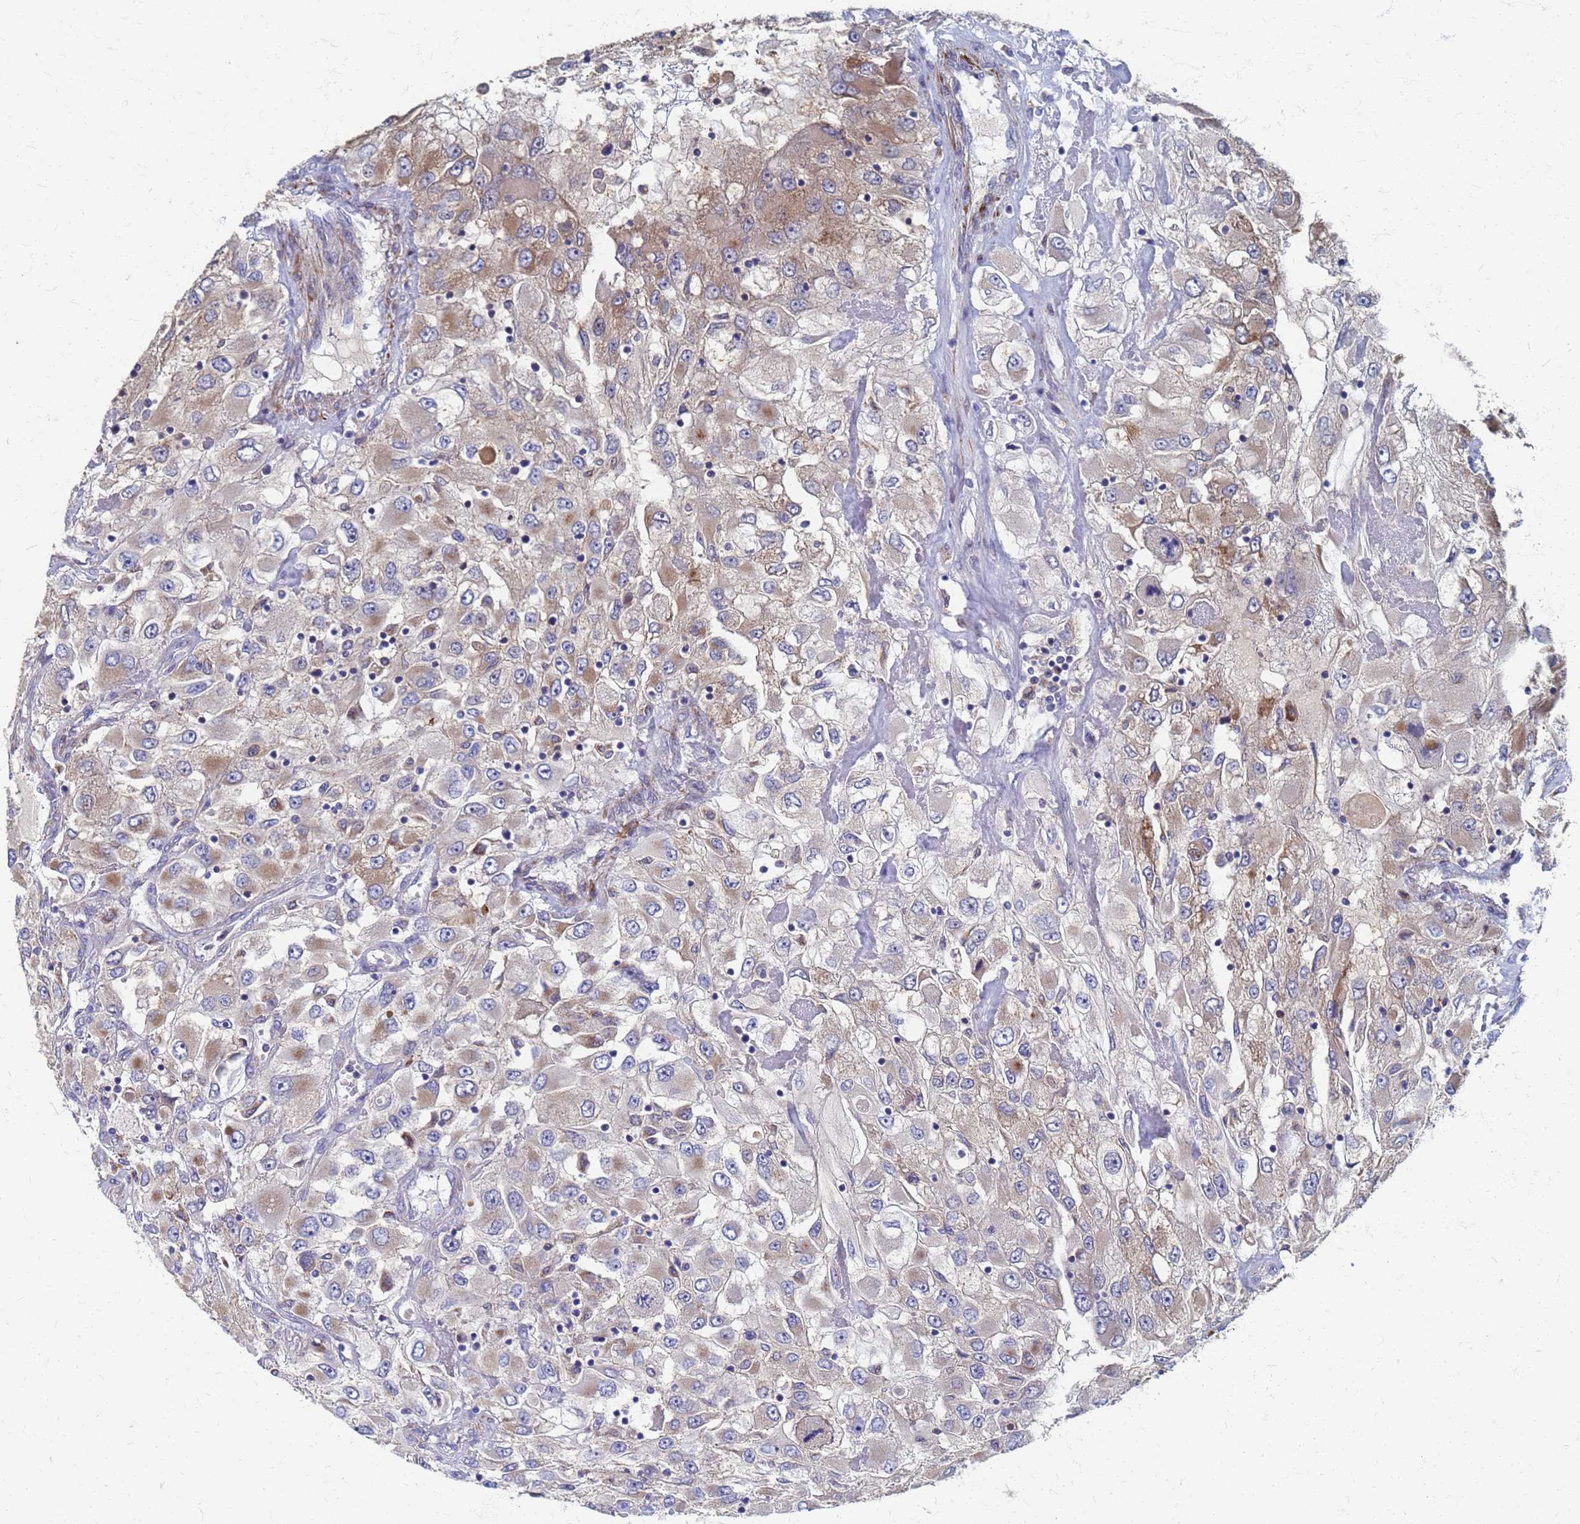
{"staining": {"intensity": "moderate", "quantity": "<25%", "location": "cytoplasmic/membranous"}, "tissue": "renal cancer", "cell_type": "Tumor cells", "image_type": "cancer", "snomed": [{"axis": "morphology", "description": "Adenocarcinoma, NOS"}, {"axis": "topography", "description": "Kidney"}], "caption": "The image reveals immunohistochemical staining of renal cancer. There is moderate cytoplasmic/membranous positivity is appreciated in approximately <25% of tumor cells.", "gene": "ATPAF1", "patient": {"sex": "female", "age": 52}}